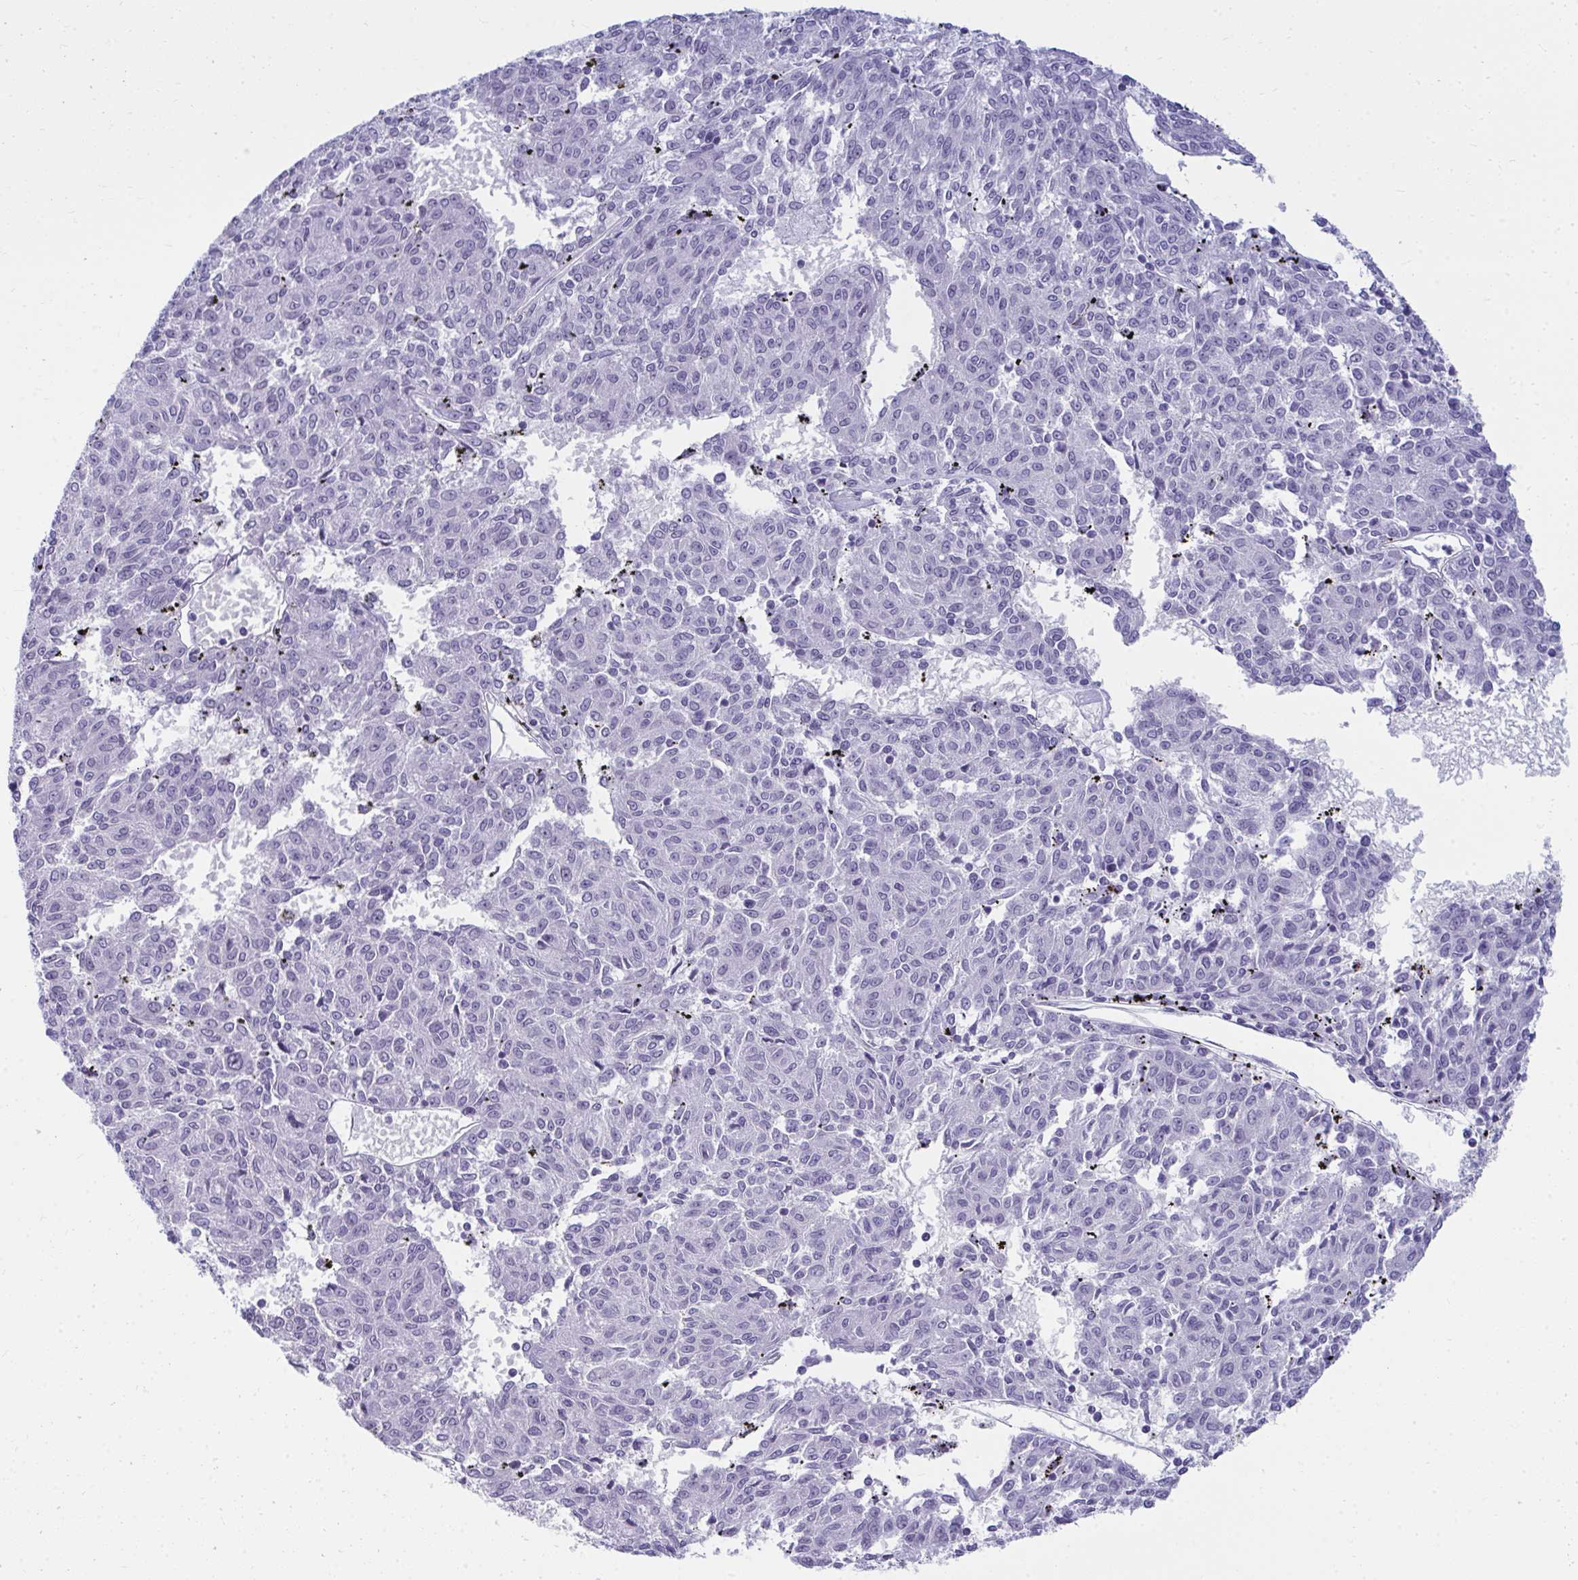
{"staining": {"intensity": "negative", "quantity": "none", "location": "none"}, "tissue": "melanoma", "cell_type": "Tumor cells", "image_type": "cancer", "snomed": [{"axis": "morphology", "description": "Malignant melanoma, NOS"}, {"axis": "topography", "description": "Skin"}], "caption": "Image shows no protein expression in tumor cells of melanoma tissue. (Brightfield microscopy of DAB (3,3'-diaminobenzidine) immunohistochemistry at high magnification).", "gene": "OR5F1", "patient": {"sex": "female", "age": 72}}